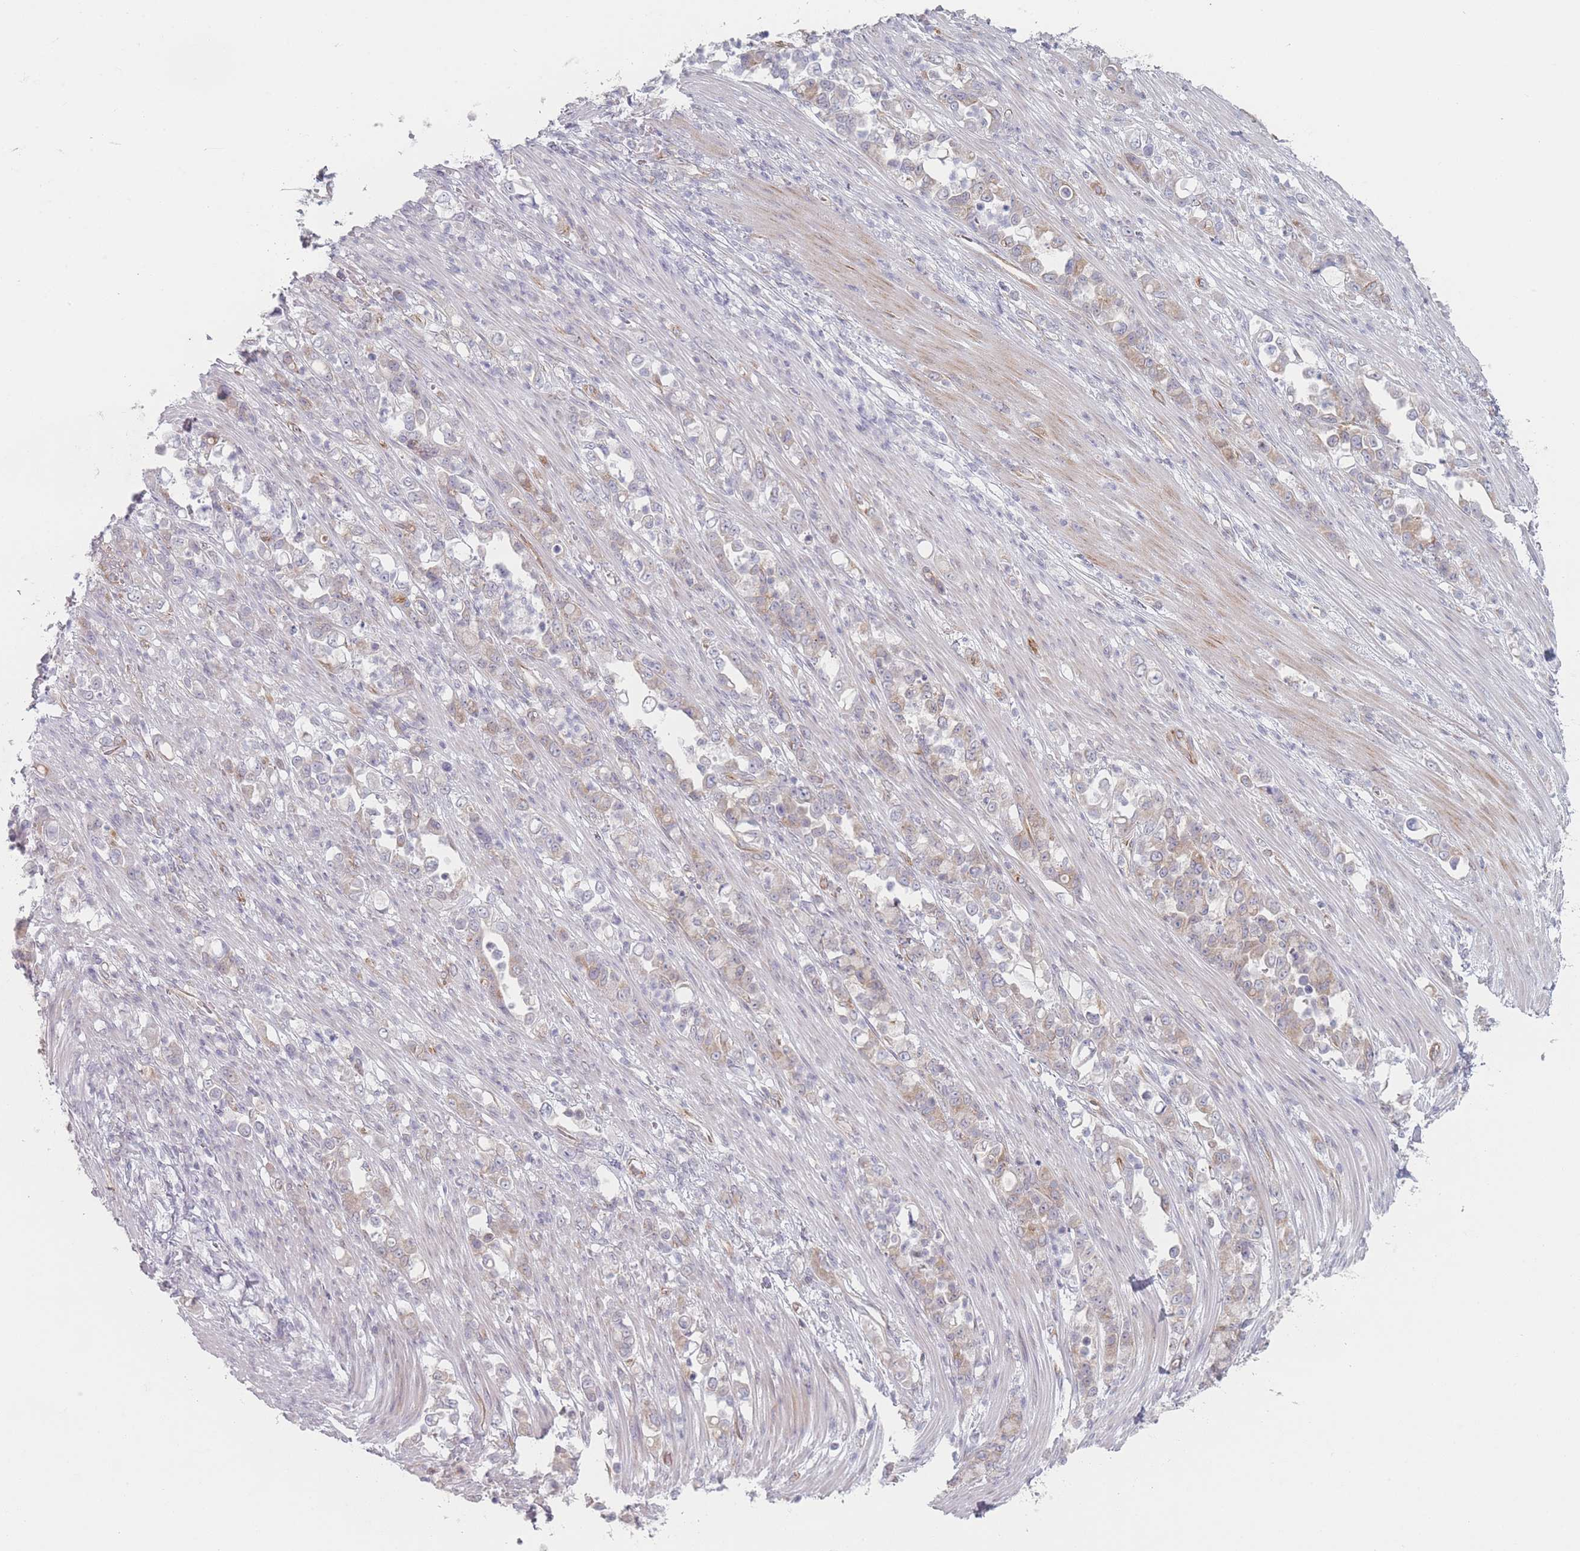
{"staining": {"intensity": "weak", "quantity": "25%-75%", "location": "cytoplasmic/membranous"}, "tissue": "stomach cancer", "cell_type": "Tumor cells", "image_type": "cancer", "snomed": [{"axis": "morphology", "description": "Normal tissue, NOS"}, {"axis": "morphology", "description": "Adenocarcinoma, NOS"}, {"axis": "topography", "description": "Stomach"}], "caption": "About 25%-75% of tumor cells in stomach cancer demonstrate weak cytoplasmic/membranous protein positivity as visualized by brown immunohistochemical staining.", "gene": "RNF4", "patient": {"sex": "female", "age": 79}}